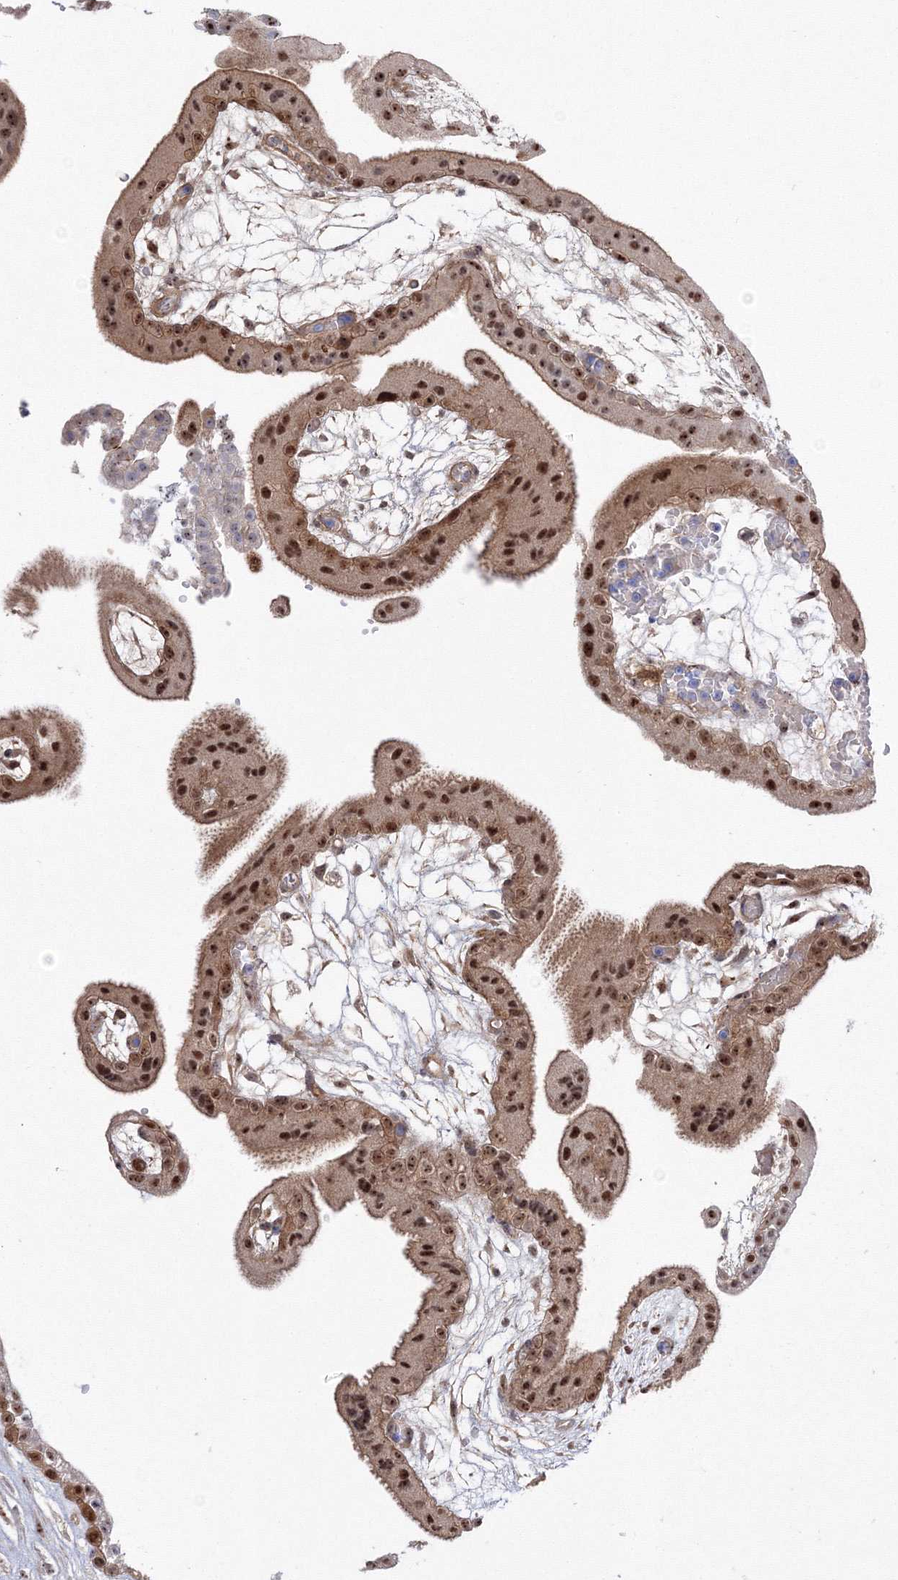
{"staining": {"intensity": "strong", "quantity": ">75%", "location": "cytoplasmic/membranous,nuclear"}, "tissue": "placenta", "cell_type": "Decidual cells", "image_type": "normal", "snomed": [{"axis": "morphology", "description": "Normal tissue, NOS"}, {"axis": "topography", "description": "Placenta"}], "caption": "Decidual cells reveal high levels of strong cytoplasmic/membranous,nuclear staining in about >75% of cells in unremarkable human placenta. (Brightfield microscopy of DAB IHC at high magnification).", "gene": "NPM3", "patient": {"sex": "female", "age": 18}}